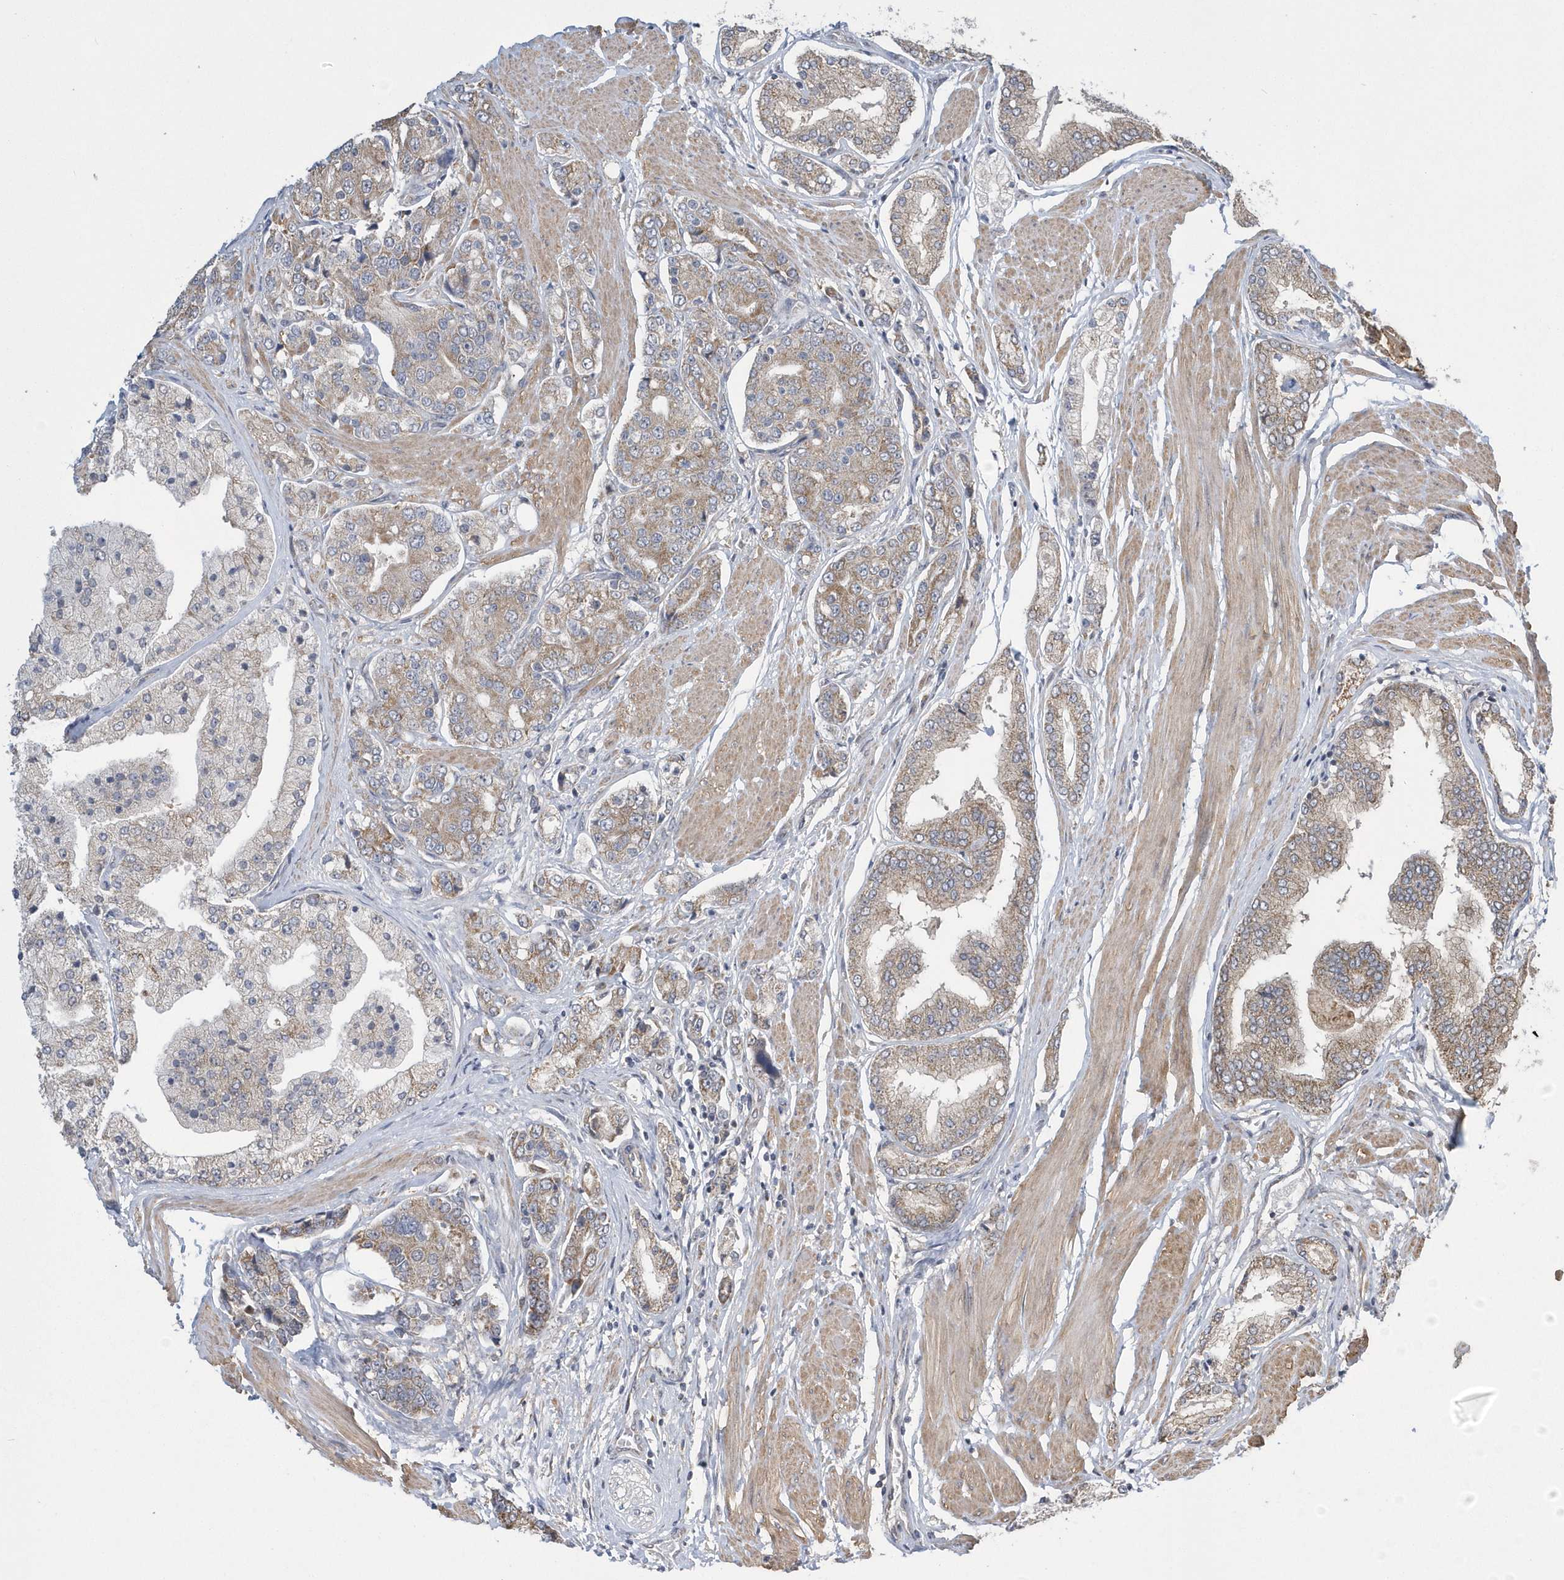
{"staining": {"intensity": "moderate", "quantity": ">75%", "location": "cytoplasmic/membranous"}, "tissue": "prostate cancer", "cell_type": "Tumor cells", "image_type": "cancer", "snomed": [{"axis": "morphology", "description": "Adenocarcinoma, High grade"}, {"axis": "topography", "description": "Prostate"}], "caption": "Approximately >75% of tumor cells in prostate cancer demonstrate moderate cytoplasmic/membranous protein staining as visualized by brown immunohistochemical staining.", "gene": "SLX9", "patient": {"sex": "male", "age": 50}}